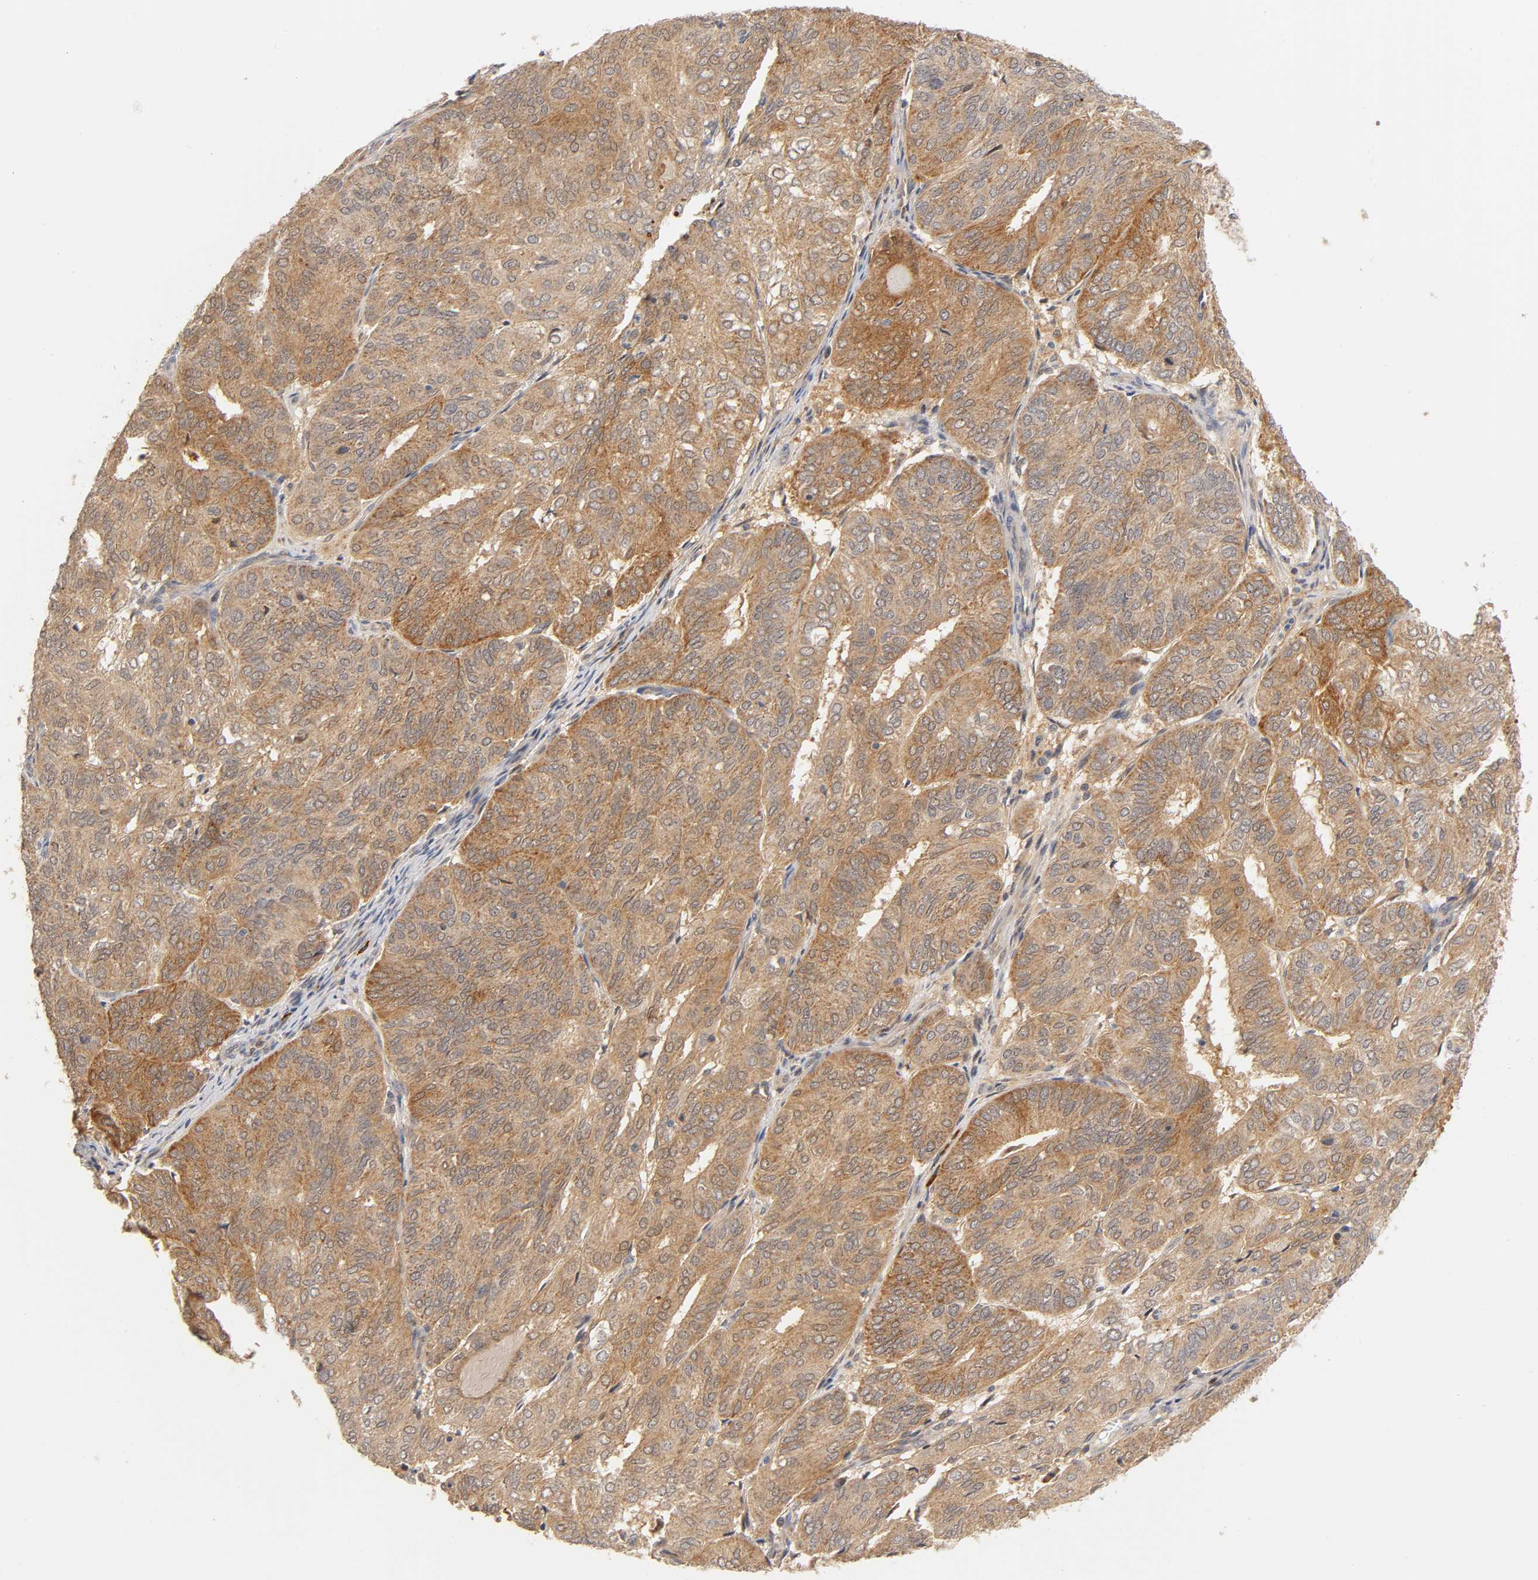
{"staining": {"intensity": "strong", "quantity": ">75%", "location": "cytoplasmic/membranous"}, "tissue": "endometrial cancer", "cell_type": "Tumor cells", "image_type": "cancer", "snomed": [{"axis": "morphology", "description": "Adenocarcinoma, NOS"}, {"axis": "topography", "description": "Uterus"}], "caption": "Immunohistochemical staining of endometrial cancer demonstrates high levels of strong cytoplasmic/membranous staining in approximately >75% of tumor cells.", "gene": "GSTZ1", "patient": {"sex": "female", "age": 60}}